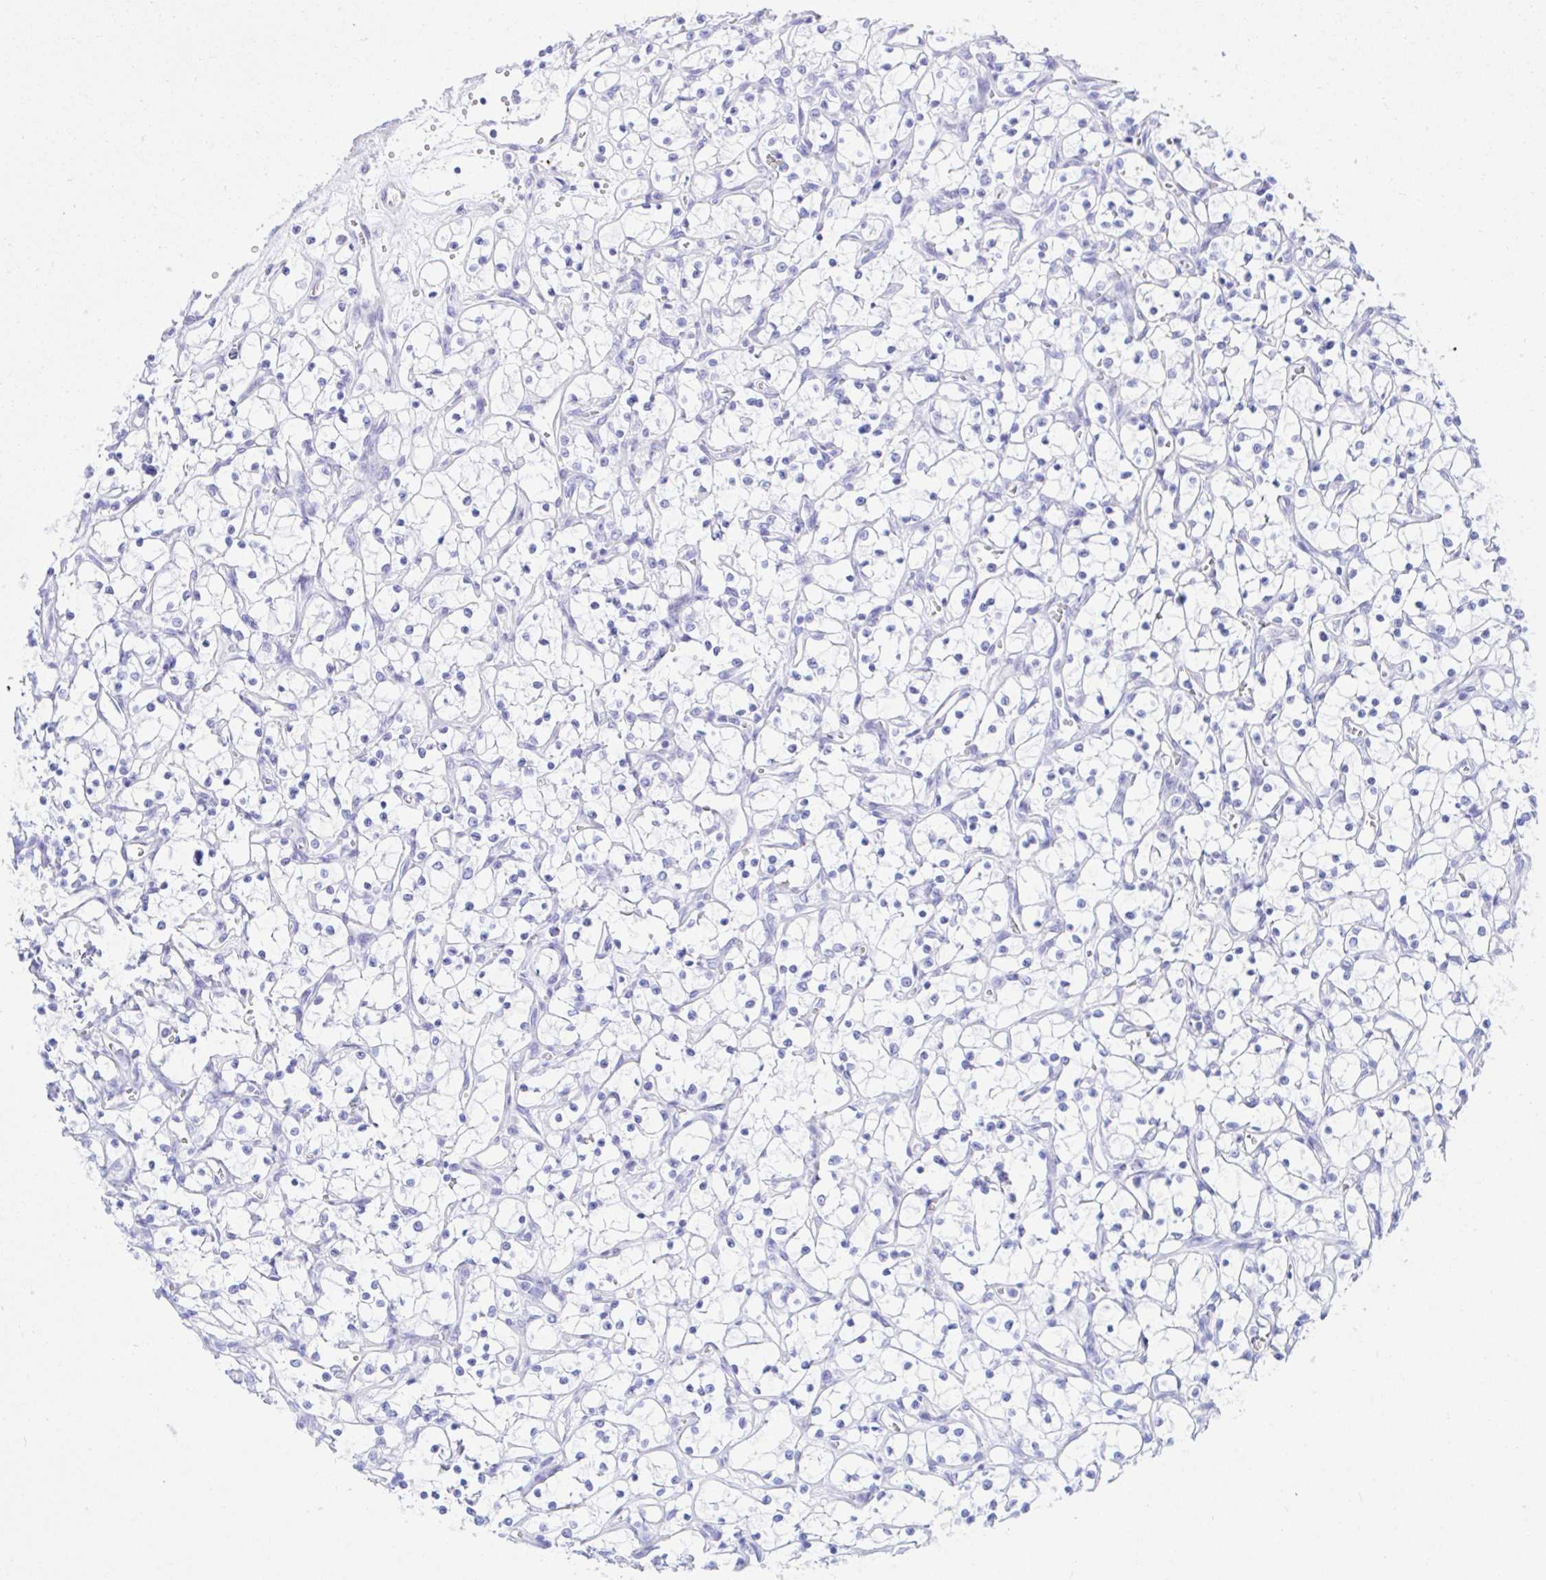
{"staining": {"intensity": "negative", "quantity": "none", "location": "none"}, "tissue": "renal cancer", "cell_type": "Tumor cells", "image_type": "cancer", "snomed": [{"axis": "morphology", "description": "Adenocarcinoma, NOS"}, {"axis": "topography", "description": "Kidney"}], "caption": "High power microscopy photomicrograph of an immunohistochemistry micrograph of renal adenocarcinoma, revealing no significant positivity in tumor cells. The staining is performed using DAB (3,3'-diaminobenzidine) brown chromogen with nuclei counter-stained in using hematoxylin.", "gene": "SELENOV", "patient": {"sex": "female", "age": 69}}